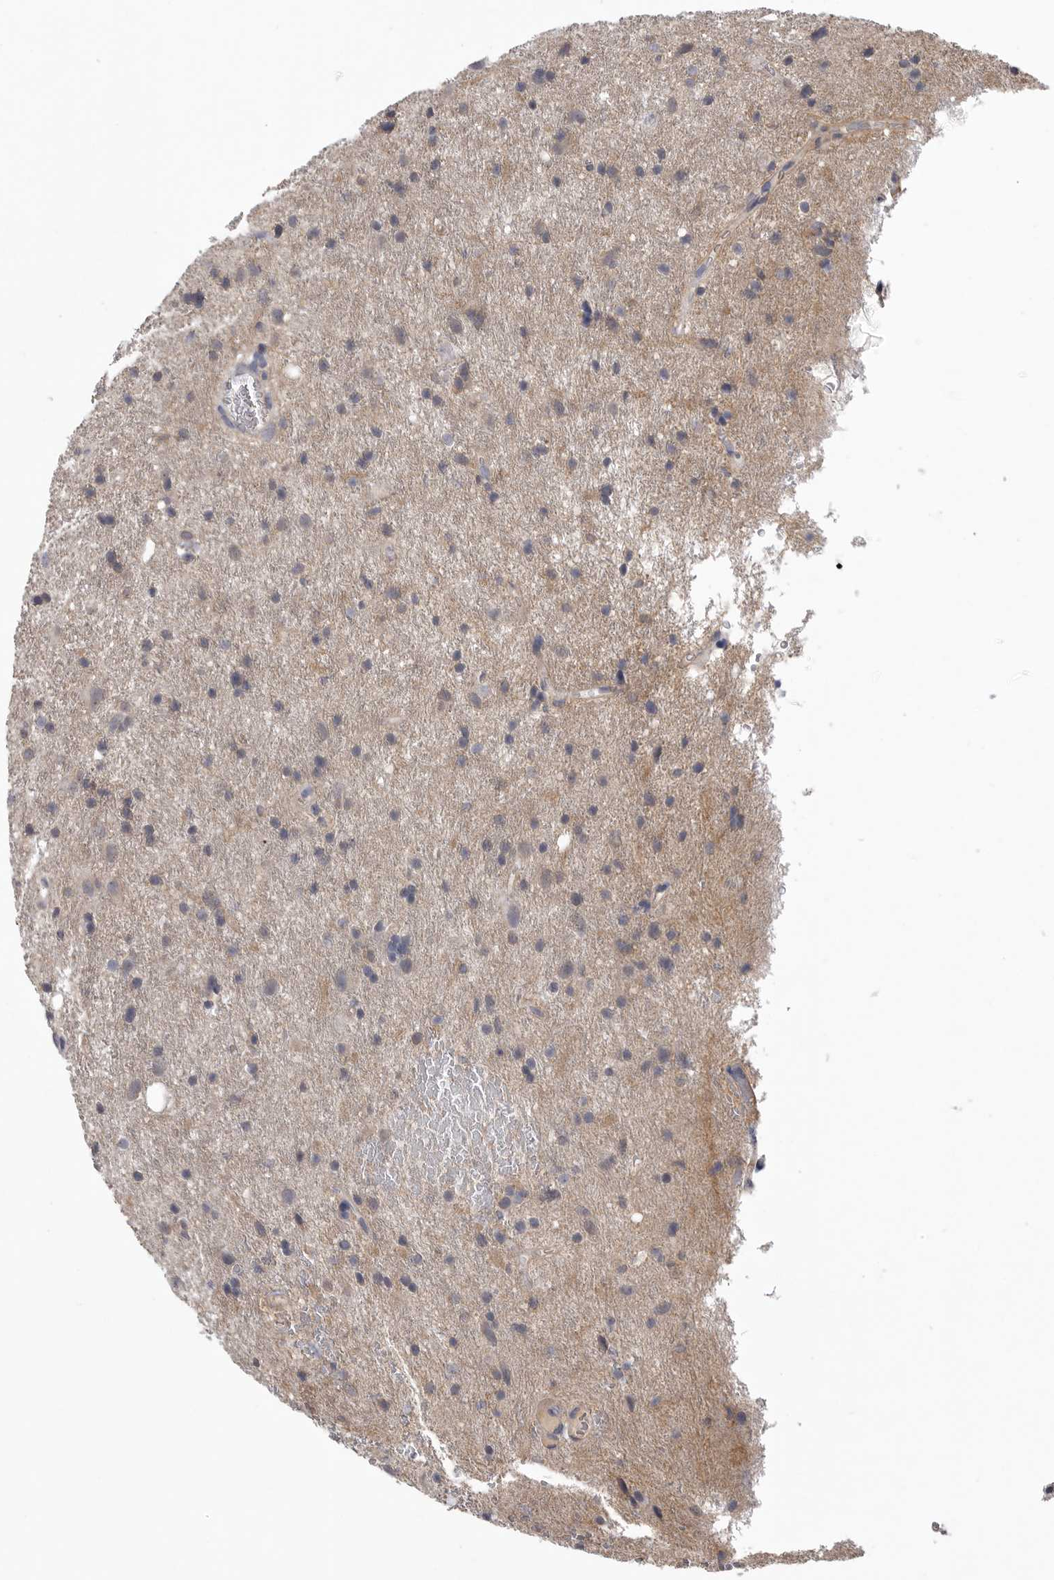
{"staining": {"intensity": "negative", "quantity": "none", "location": "none"}, "tissue": "glioma", "cell_type": "Tumor cells", "image_type": "cancer", "snomed": [{"axis": "morphology", "description": "Glioma, malignant, Low grade"}, {"axis": "topography", "description": "Brain"}], "caption": "An IHC image of low-grade glioma (malignant) is shown. There is no staining in tumor cells of low-grade glioma (malignant). (DAB (3,3'-diaminobenzidine) immunohistochemistry (IHC) visualized using brightfield microscopy, high magnification).", "gene": "NECTIN2", "patient": {"sex": "male", "age": 77}}